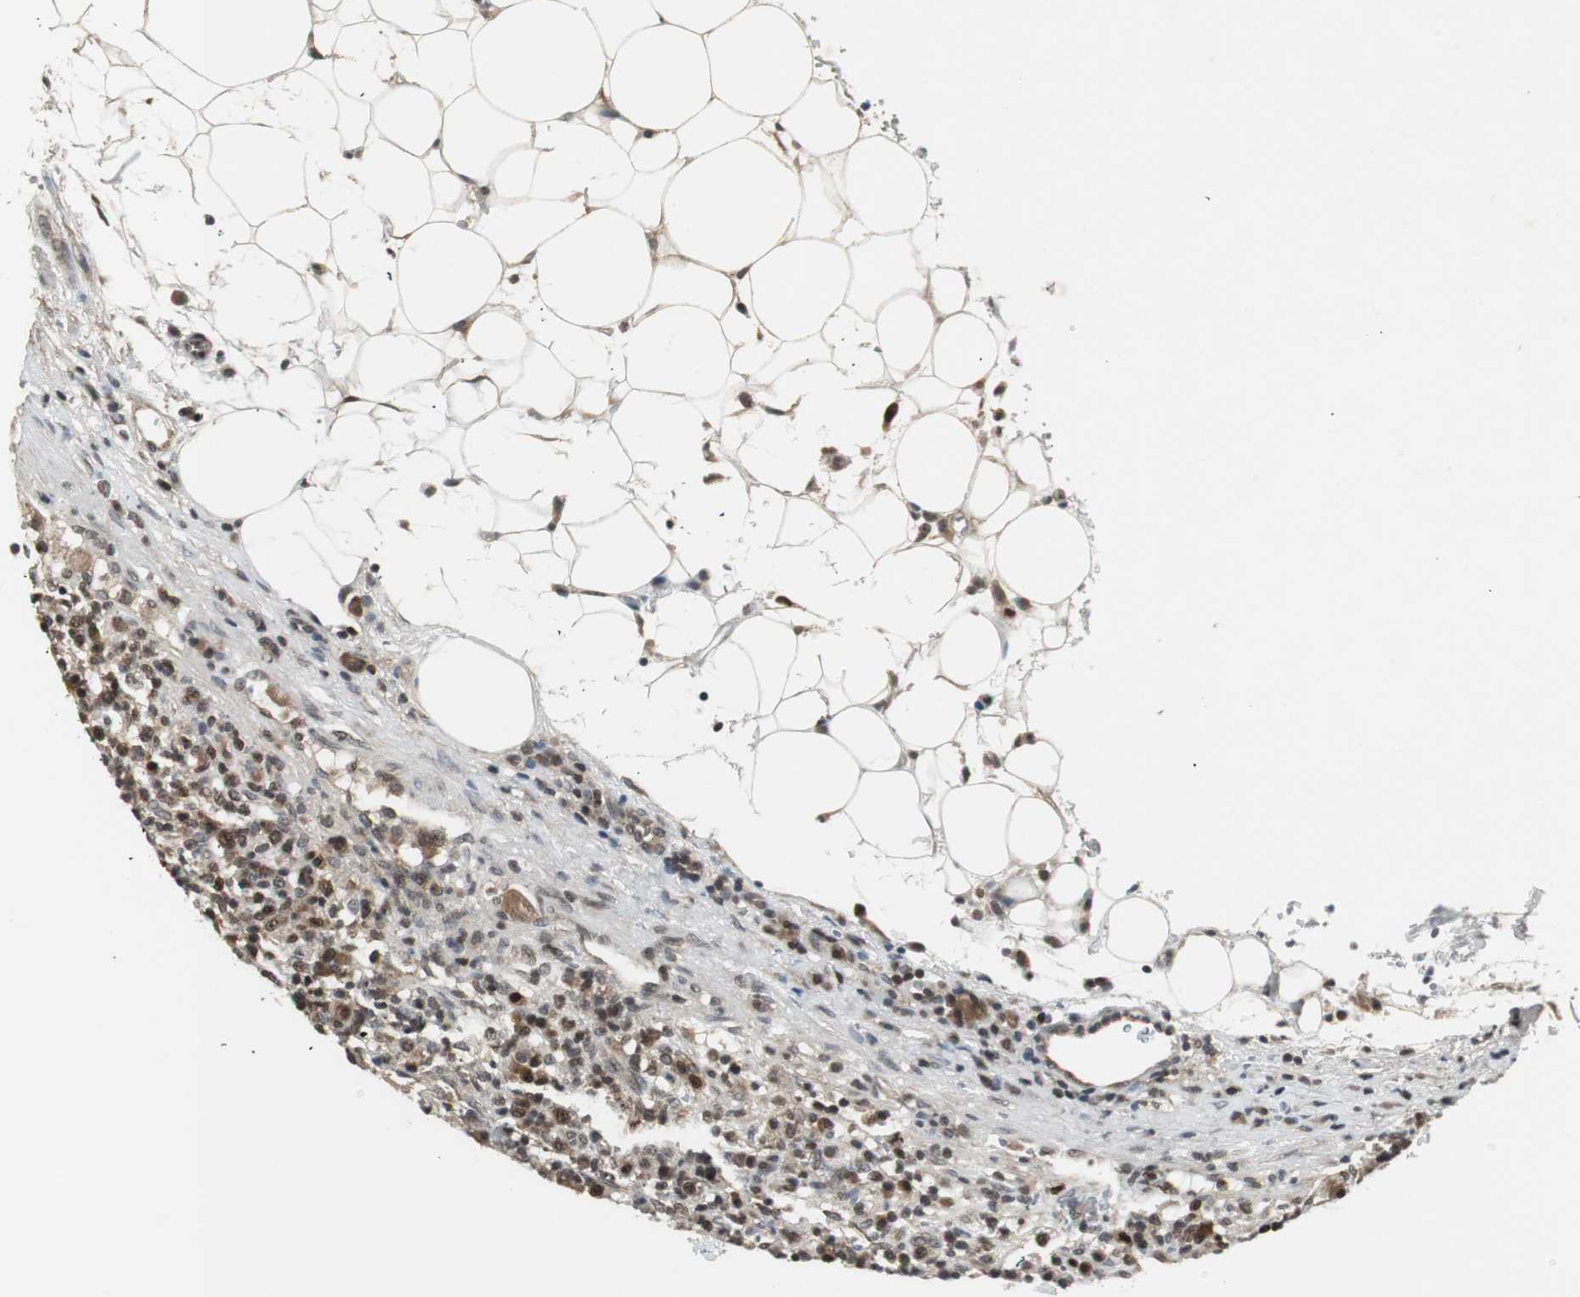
{"staining": {"intensity": "moderate", "quantity": ">75%", "location": "nuclear"}, "tissue": "lymphoma", "cell_type": "Tumor cells", "image_type": "cancer", "snomed": [{"axis": "morphology", "description": "Hodgkin's disease, NOS"}, {"axis": "topography", "description": "Lymph node"}], "caption": "An immunohistochemistry image of tumor tissue is shown. Protein staining in brown labels moderate nuclear positivity in Hodgkin's disease within tumor cells.", "gene": "MPG", "patient": {"sex": "male", "age": 65}}